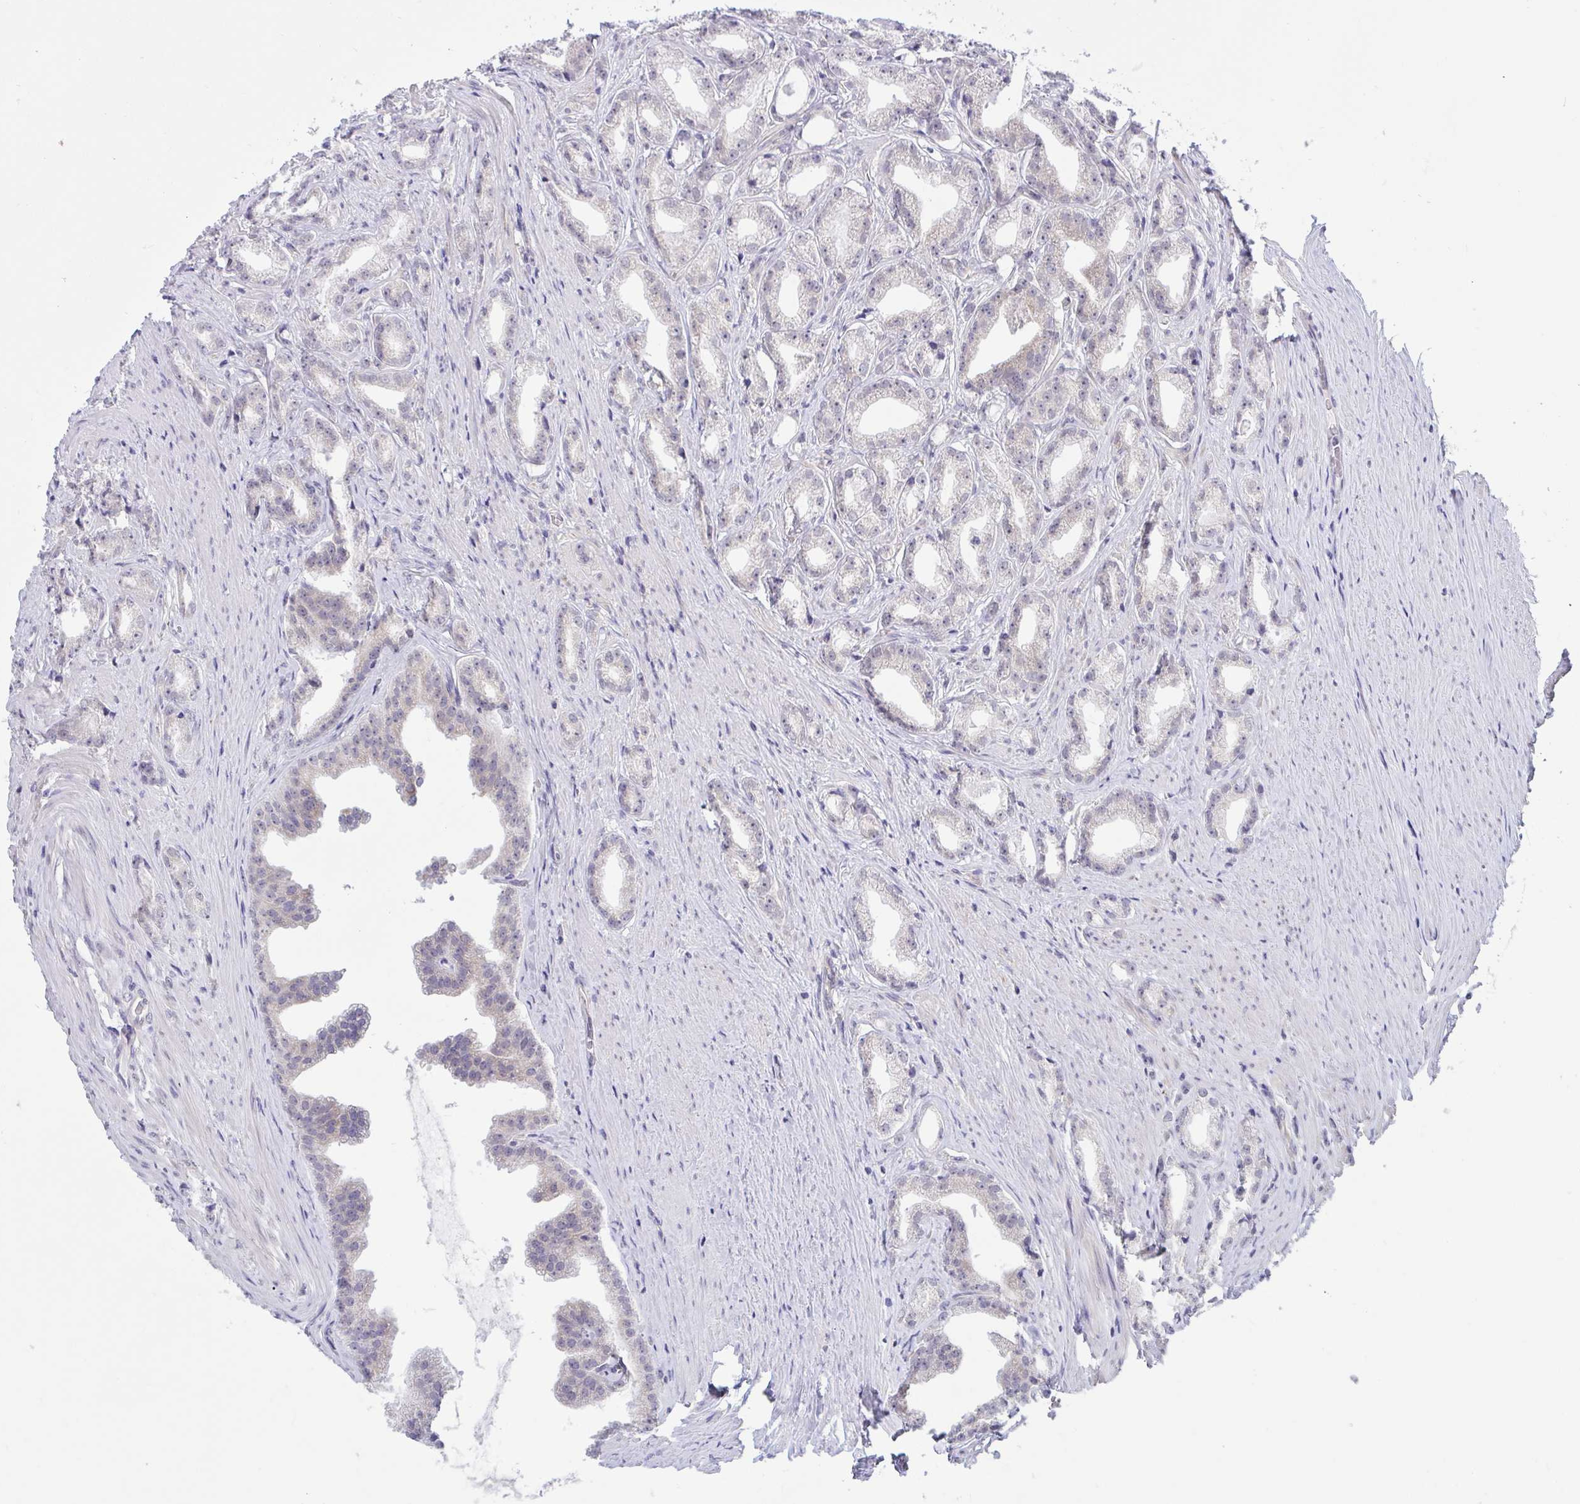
{"staining": {"intensity": "negative", "quantity": "none", "location": "none"}, "tissue": "prostate cancer", "cell_type": "Tumor cells", "image_type": "cancer", "snomed": [{"axis": "morphology", "description": "Adenocarcinoma, Low grade"}, {"axis": "topography", "description": "Prostate"}], "caption": "This is an immunohistochemistry (IHC) histopathology image of human adenocarcinoma (low-grade) (prostate). There is no positivity in tumor cells.", "gene": "CAMLG", "patient": {"sex": "male", "age": 65}}